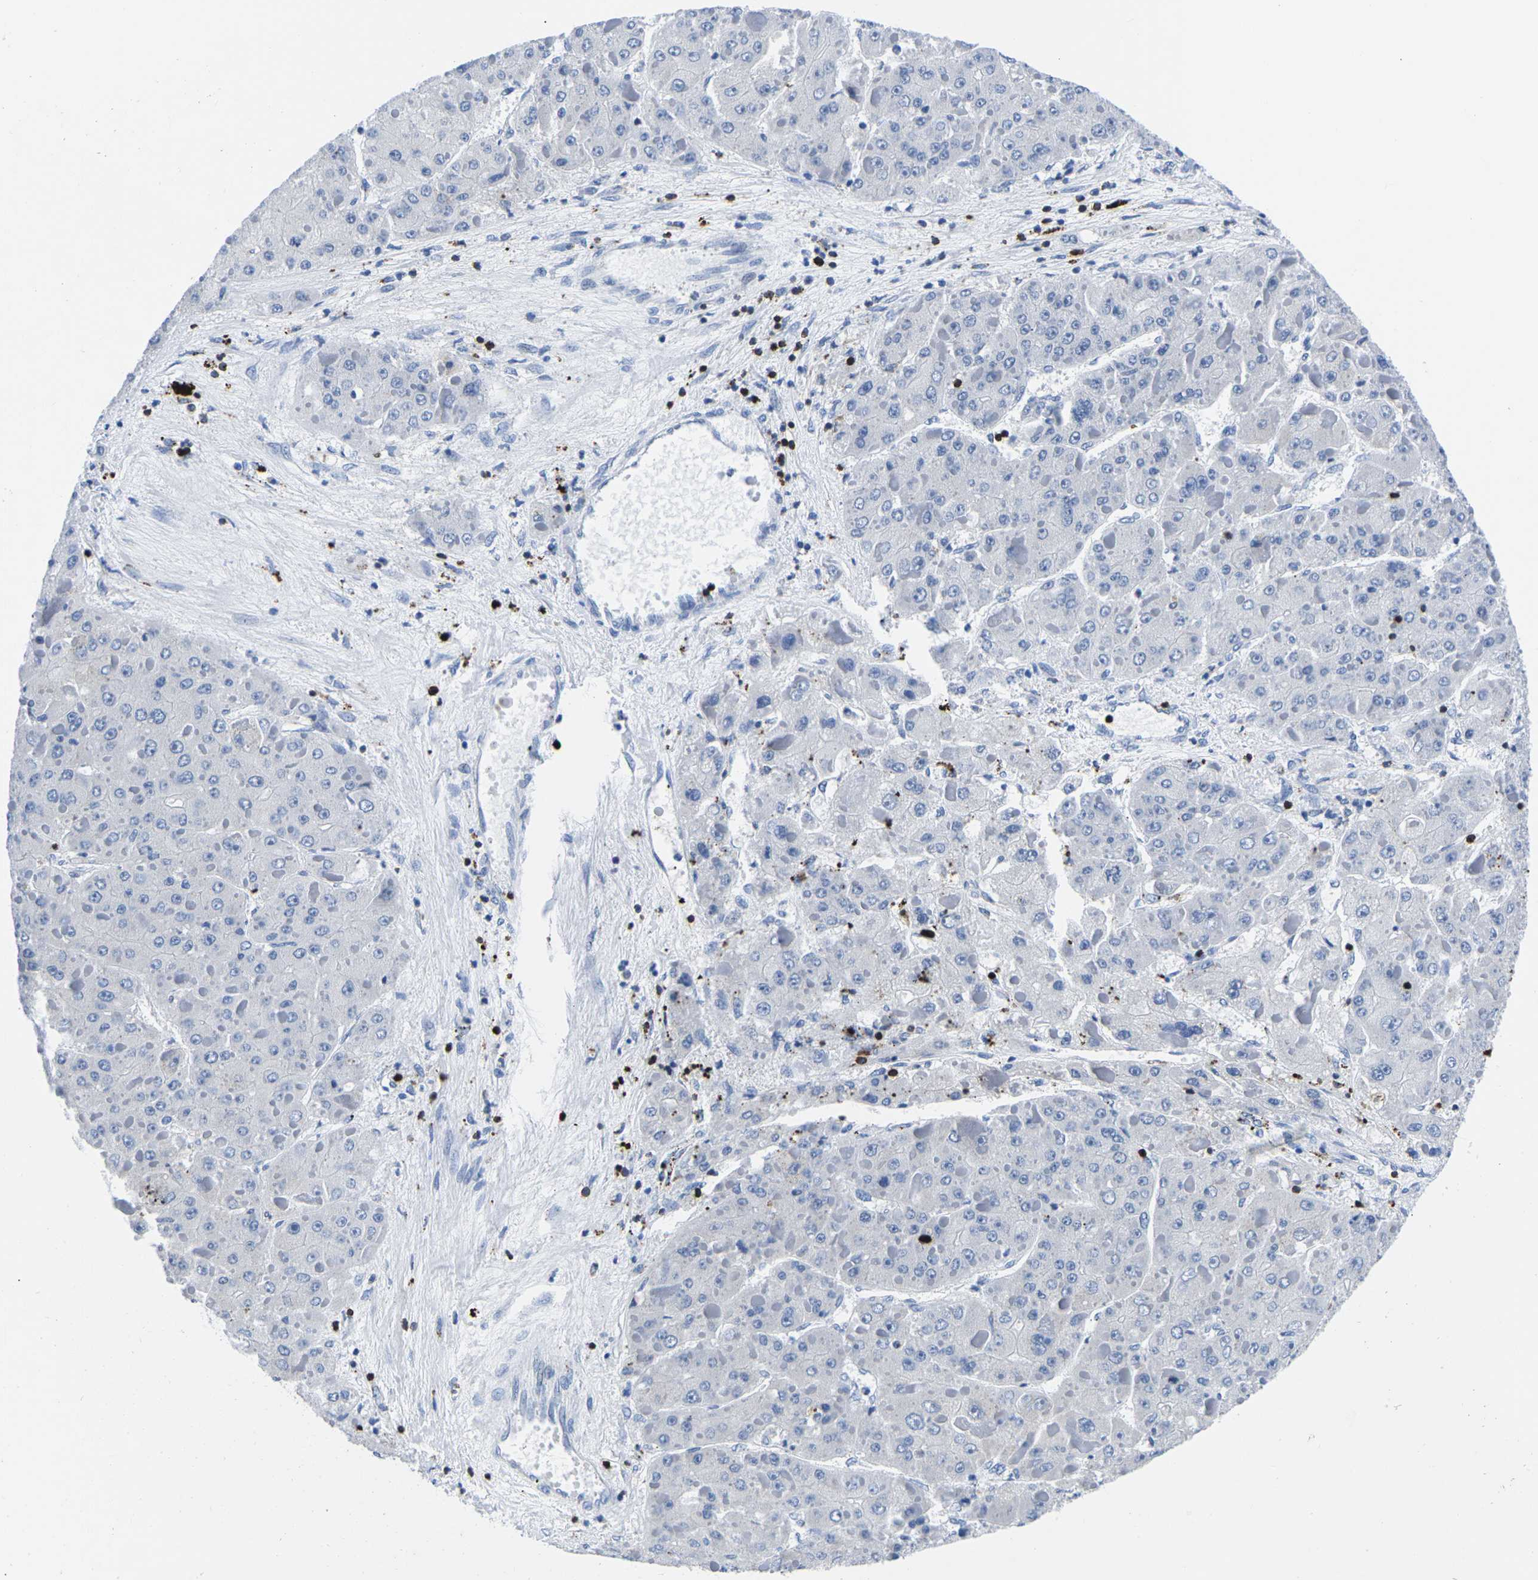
{"staining": {"intensity": "negative", "quantity": "none", "location": "none"}, "tissue": "liver cancer", "cell_type": "Tumor cells", "image_type": "cancer", "snomed": [{"axis": "morphology", "description": "Carcinoma, Hepatocellular, NOS"}, {"axis": "topography", "description": "Liver"}], "caption": "Liver cancer stained for a protein using immunohistochemistry (IHC) demonstrates no positivity tumor cells.", "gene": "CTSW", "patient": {"sex": "female", "age": 73}}